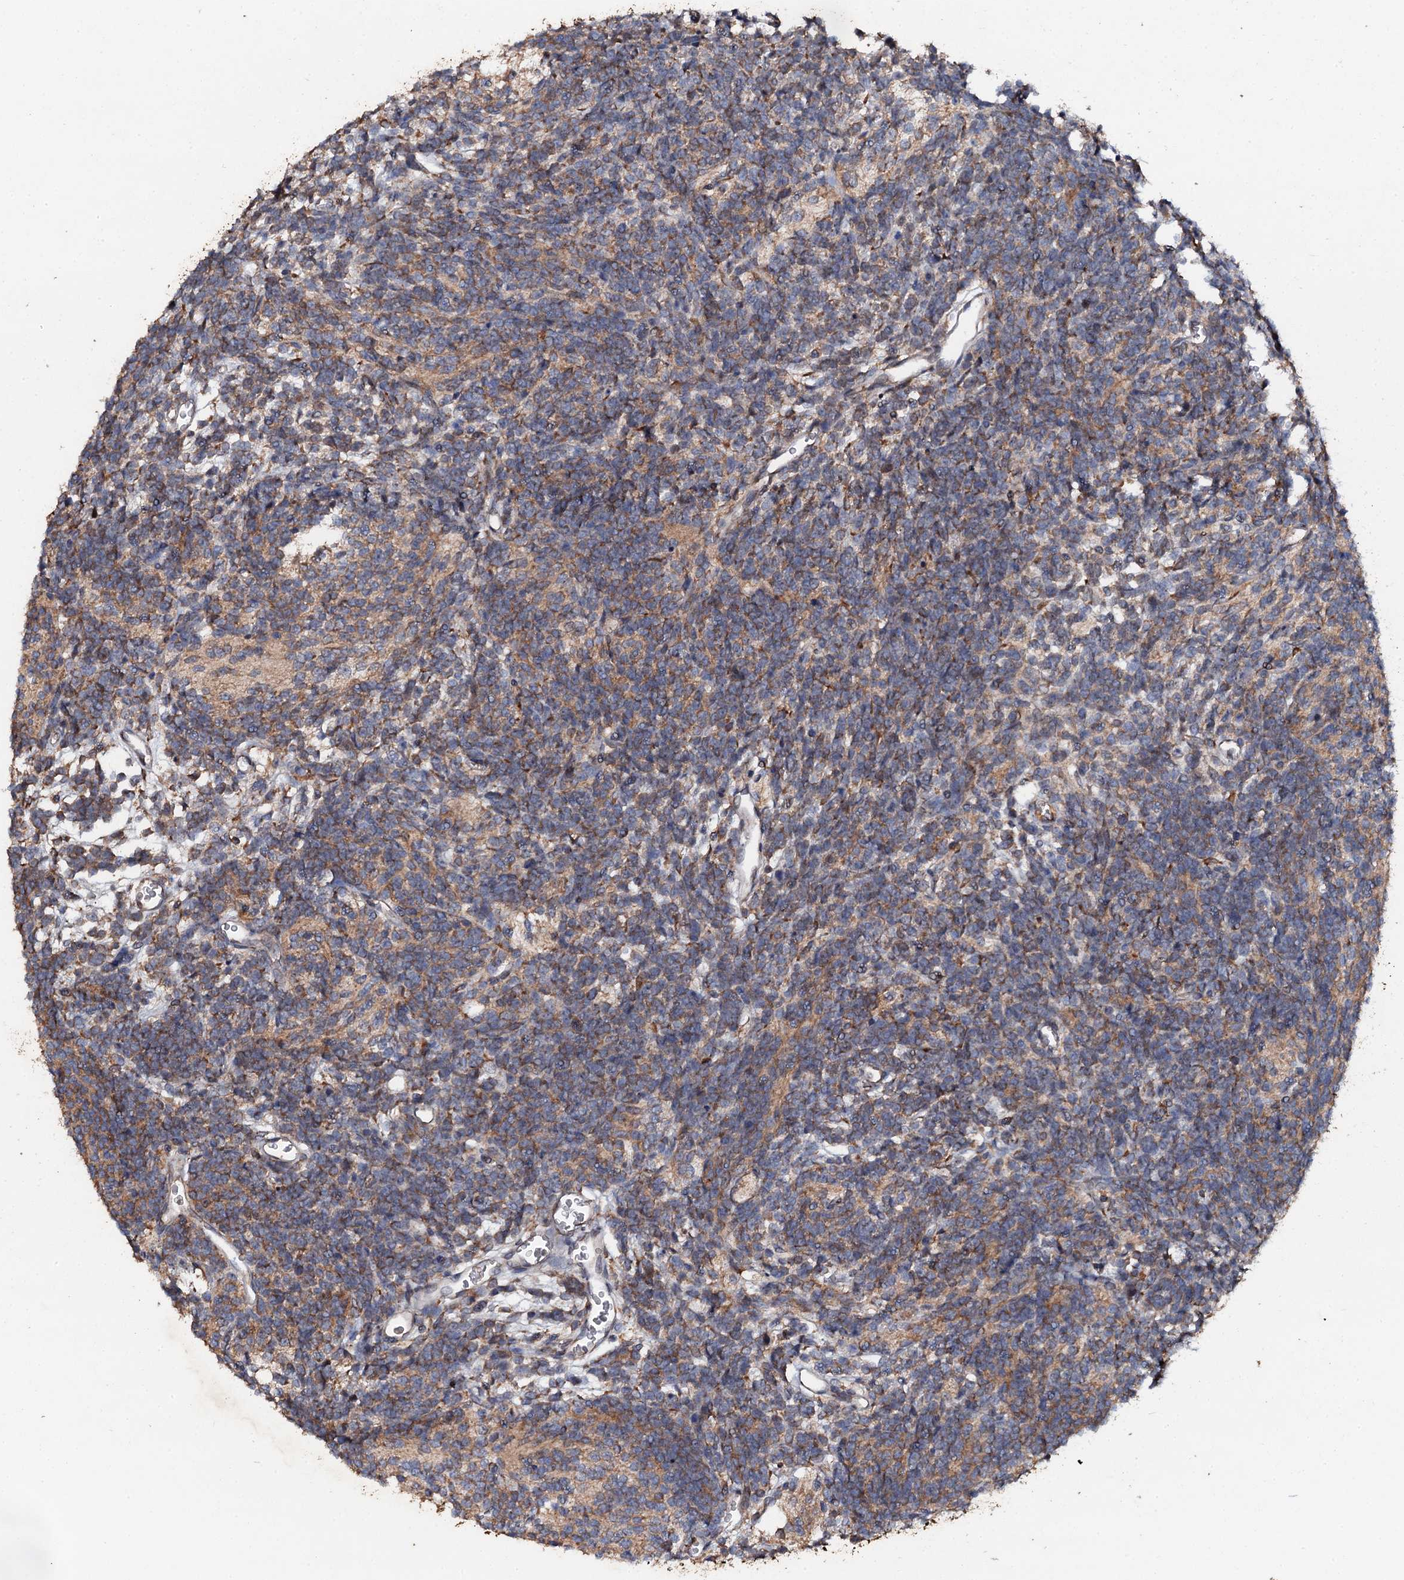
{"staining": {"intensity": "weak", "quantity": ">75%", "location": "cytoplasmic/membranous"}, "tissue": "glioma", "cell_type": "Tumor cells", "image_type": "cancer", "snomed": [{"axis": "morphology", "description": "Glioma, malignant, Low grade"}, {"axis": "topography", "description": "Brain"}], "caption": "Immunohistochemistry histopathology image of malignant low-grade glioma stained for a protein (brown), which reveals low levels of weak cytoplasmic/membranous positivity in approximately >75% of tumor cells.", "gene": "ADAMTS10", "patient": {"sex": "female", "age": 1}}